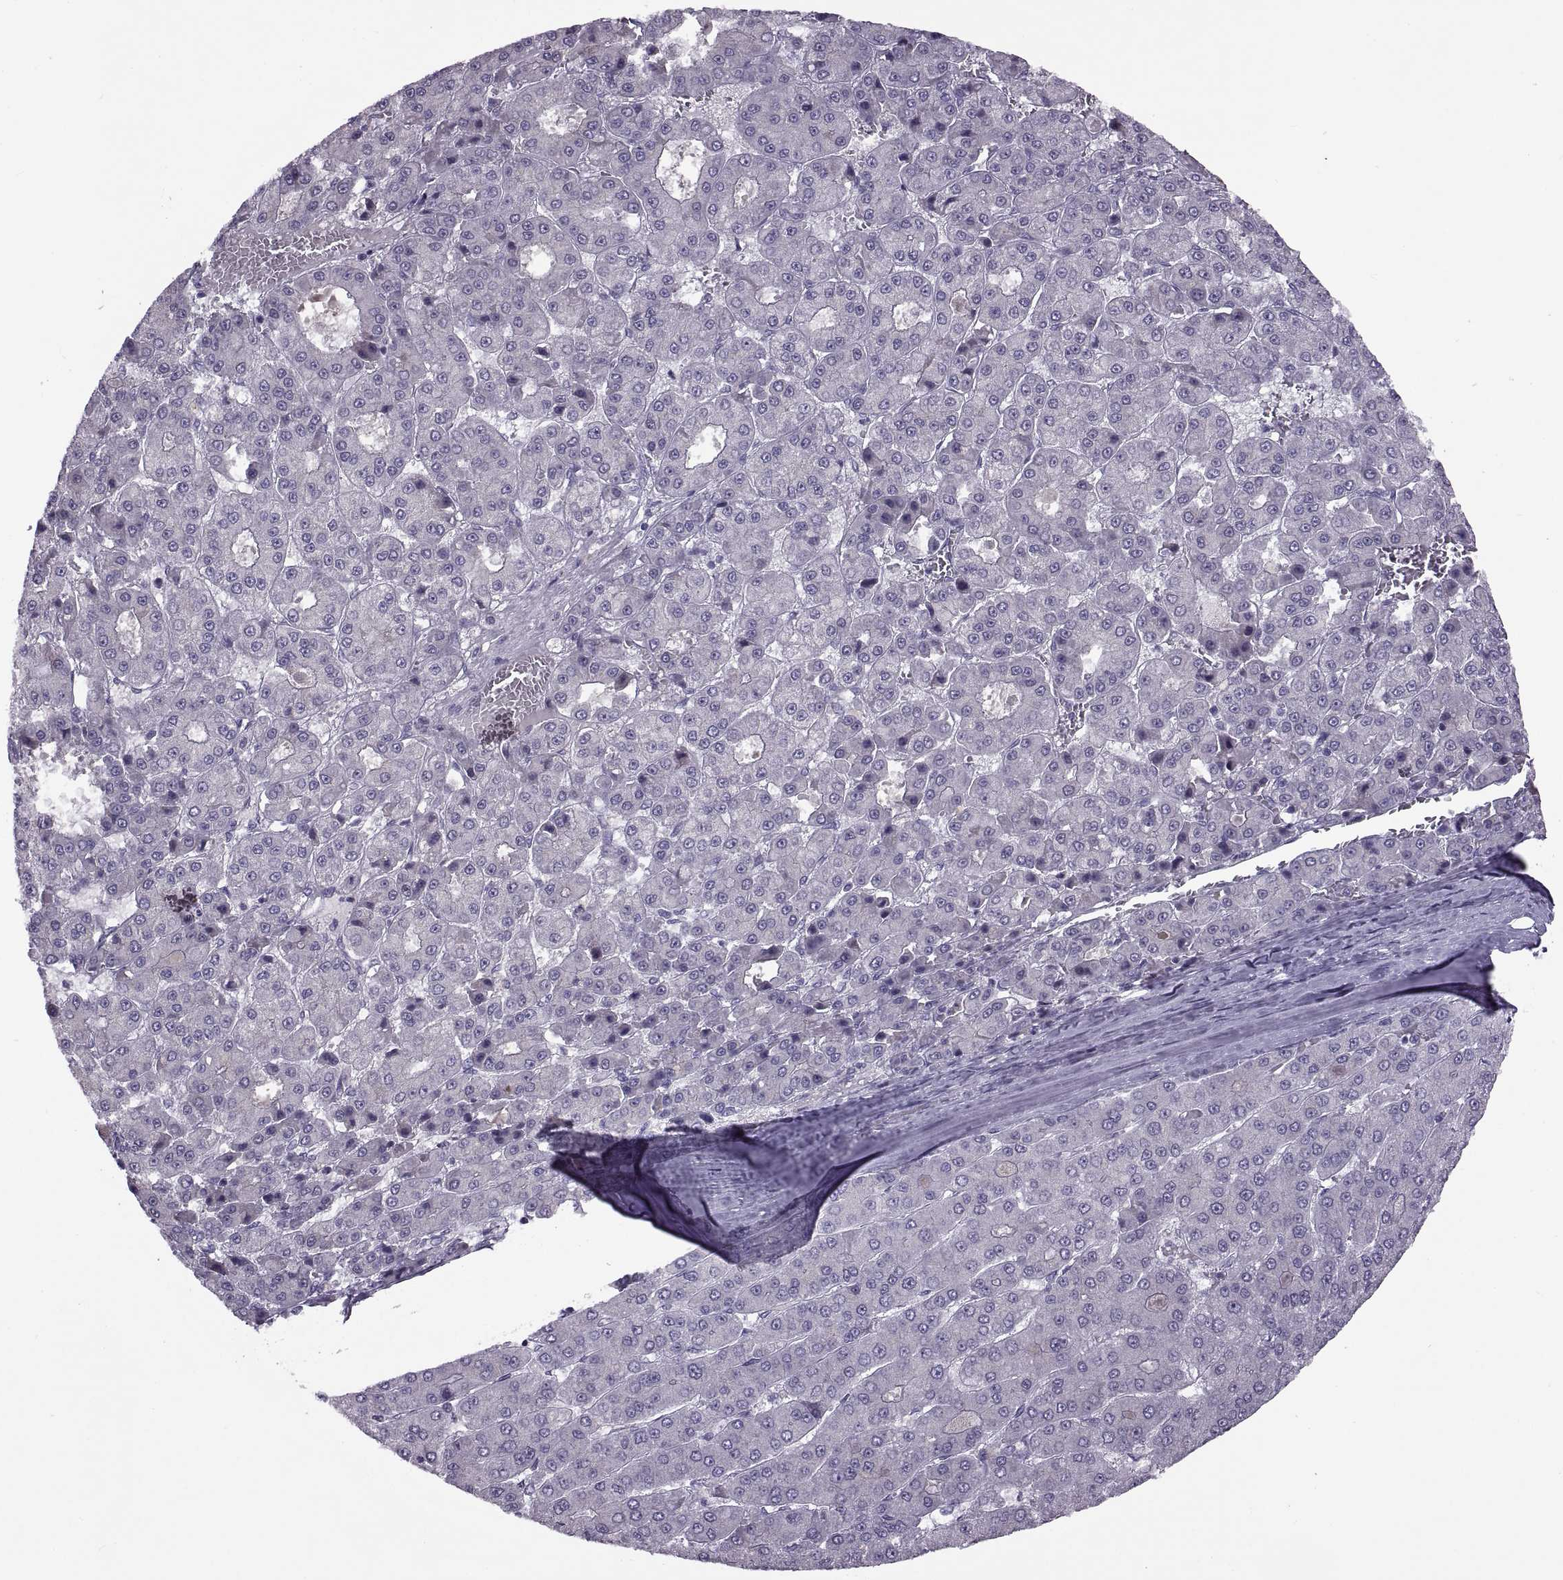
{"staining": {"intensity": "negative", "quantity": "none", "location": "none"}, "tissue": "liver cancer", "cell_type": "Tumor cells", "image_type": "cancer", "snomed": [{"axis": "morphology", "description": "Carcinoma, Hepatocellular, NOS"}, {"axis": "topography", "description": "Liver"}], "caption": "DAB (3,3'-diaminobenzidine) immunohistochemical staining of human liver cancer reveals no significant staining in tumor cells.", "gene": "RSPH6A", "patient": {"sex": "male", "age": 70}}